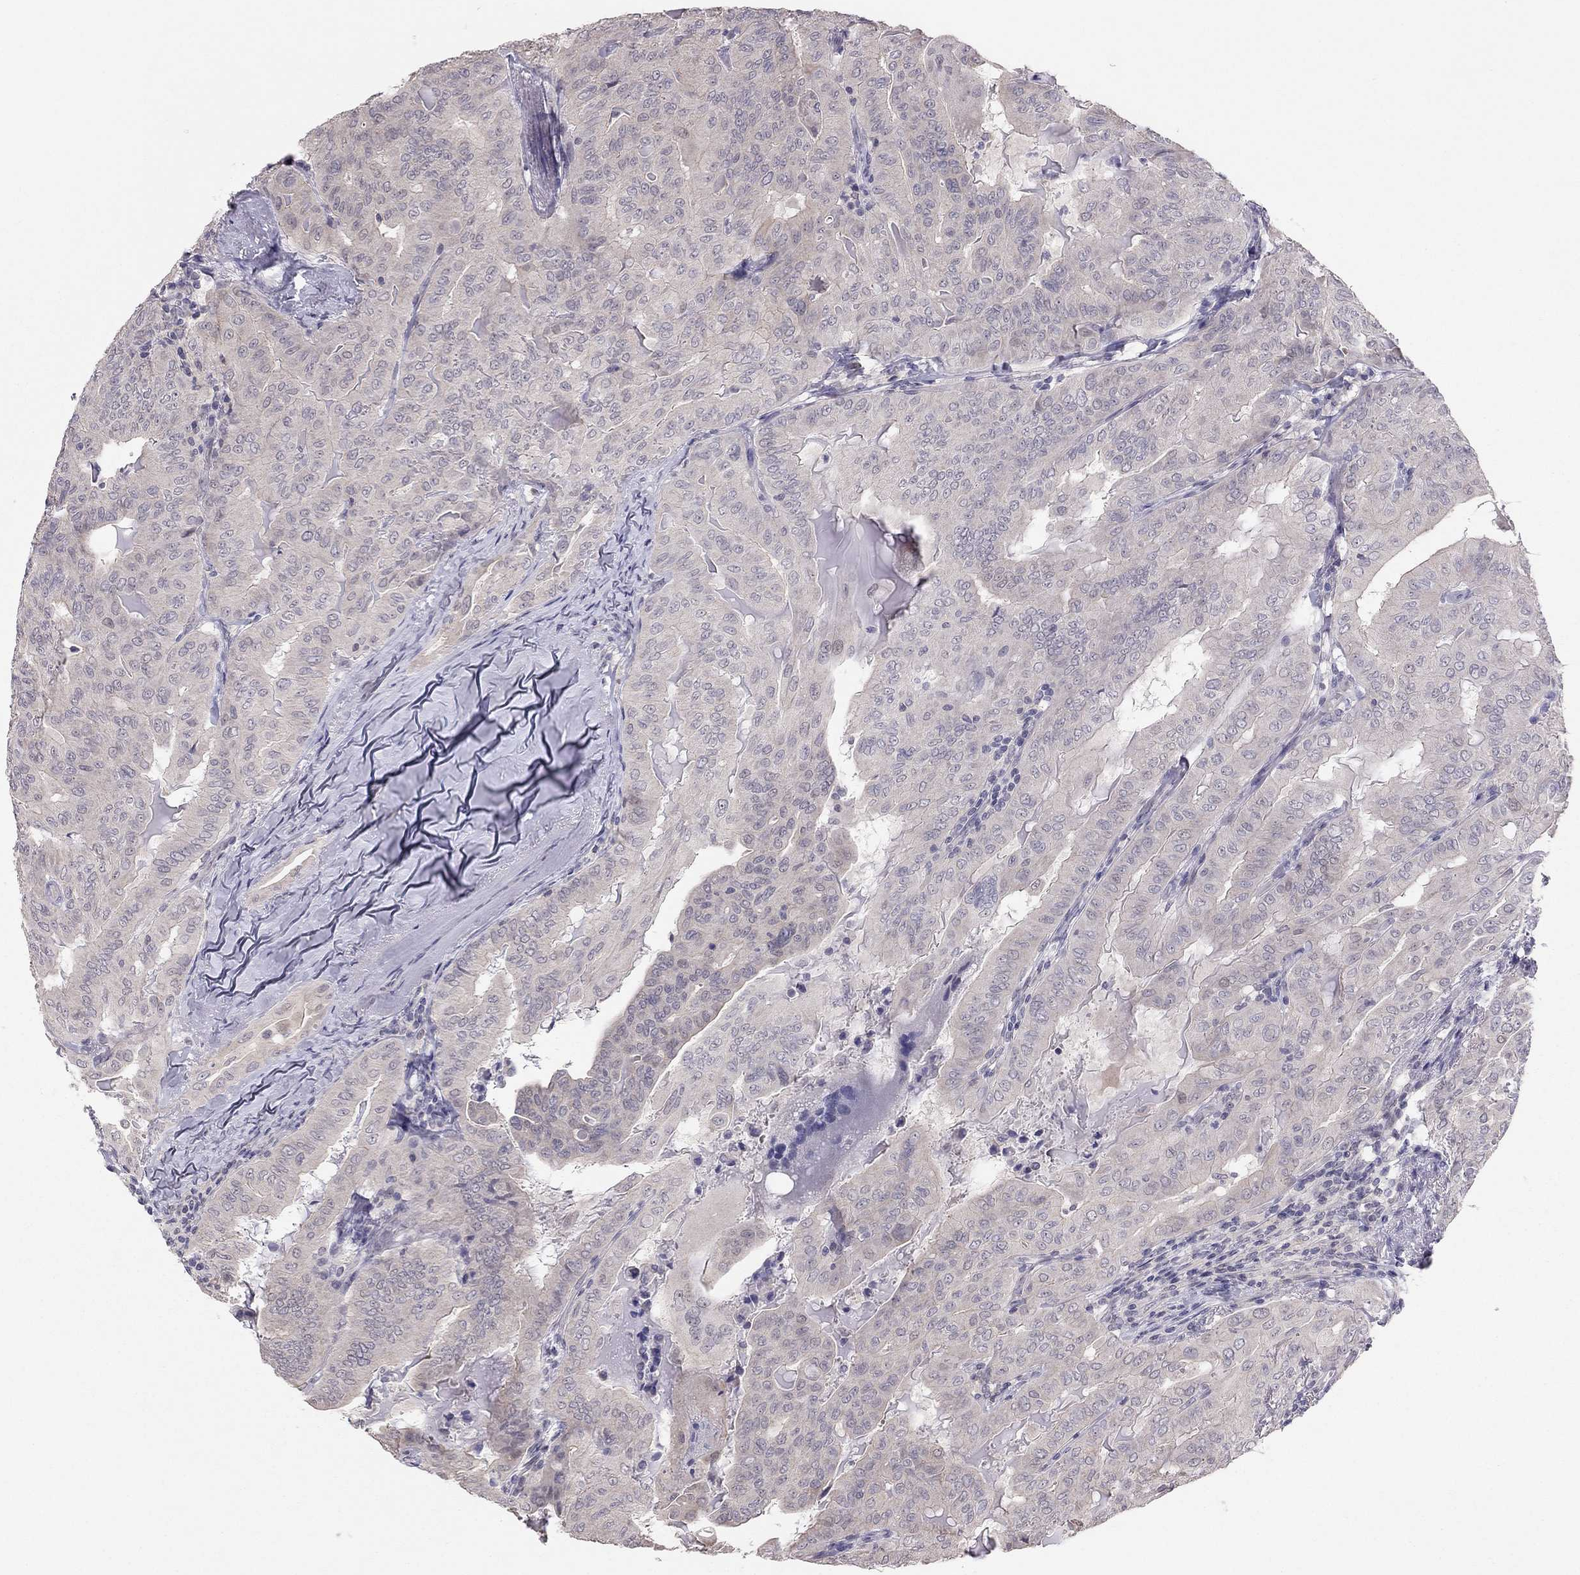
{"staining": {"intensity": "negative", "quantity": "none", "location": "none"}, "tissue": "thyroid cancer", "cell_type": "Tumor cells", "image_type": "cancer", "snomed": [{"axis": "morphology", "description": "Papillary adenocarcinoma, NOS"}, {"axis": "topography", "description": "Thyroid gland"}], "caption": "There is no significant expression in tumor cells of thyroid cancer.", "gene": "HSF2BP", "patient": {"sex": "female", "age": 68}}